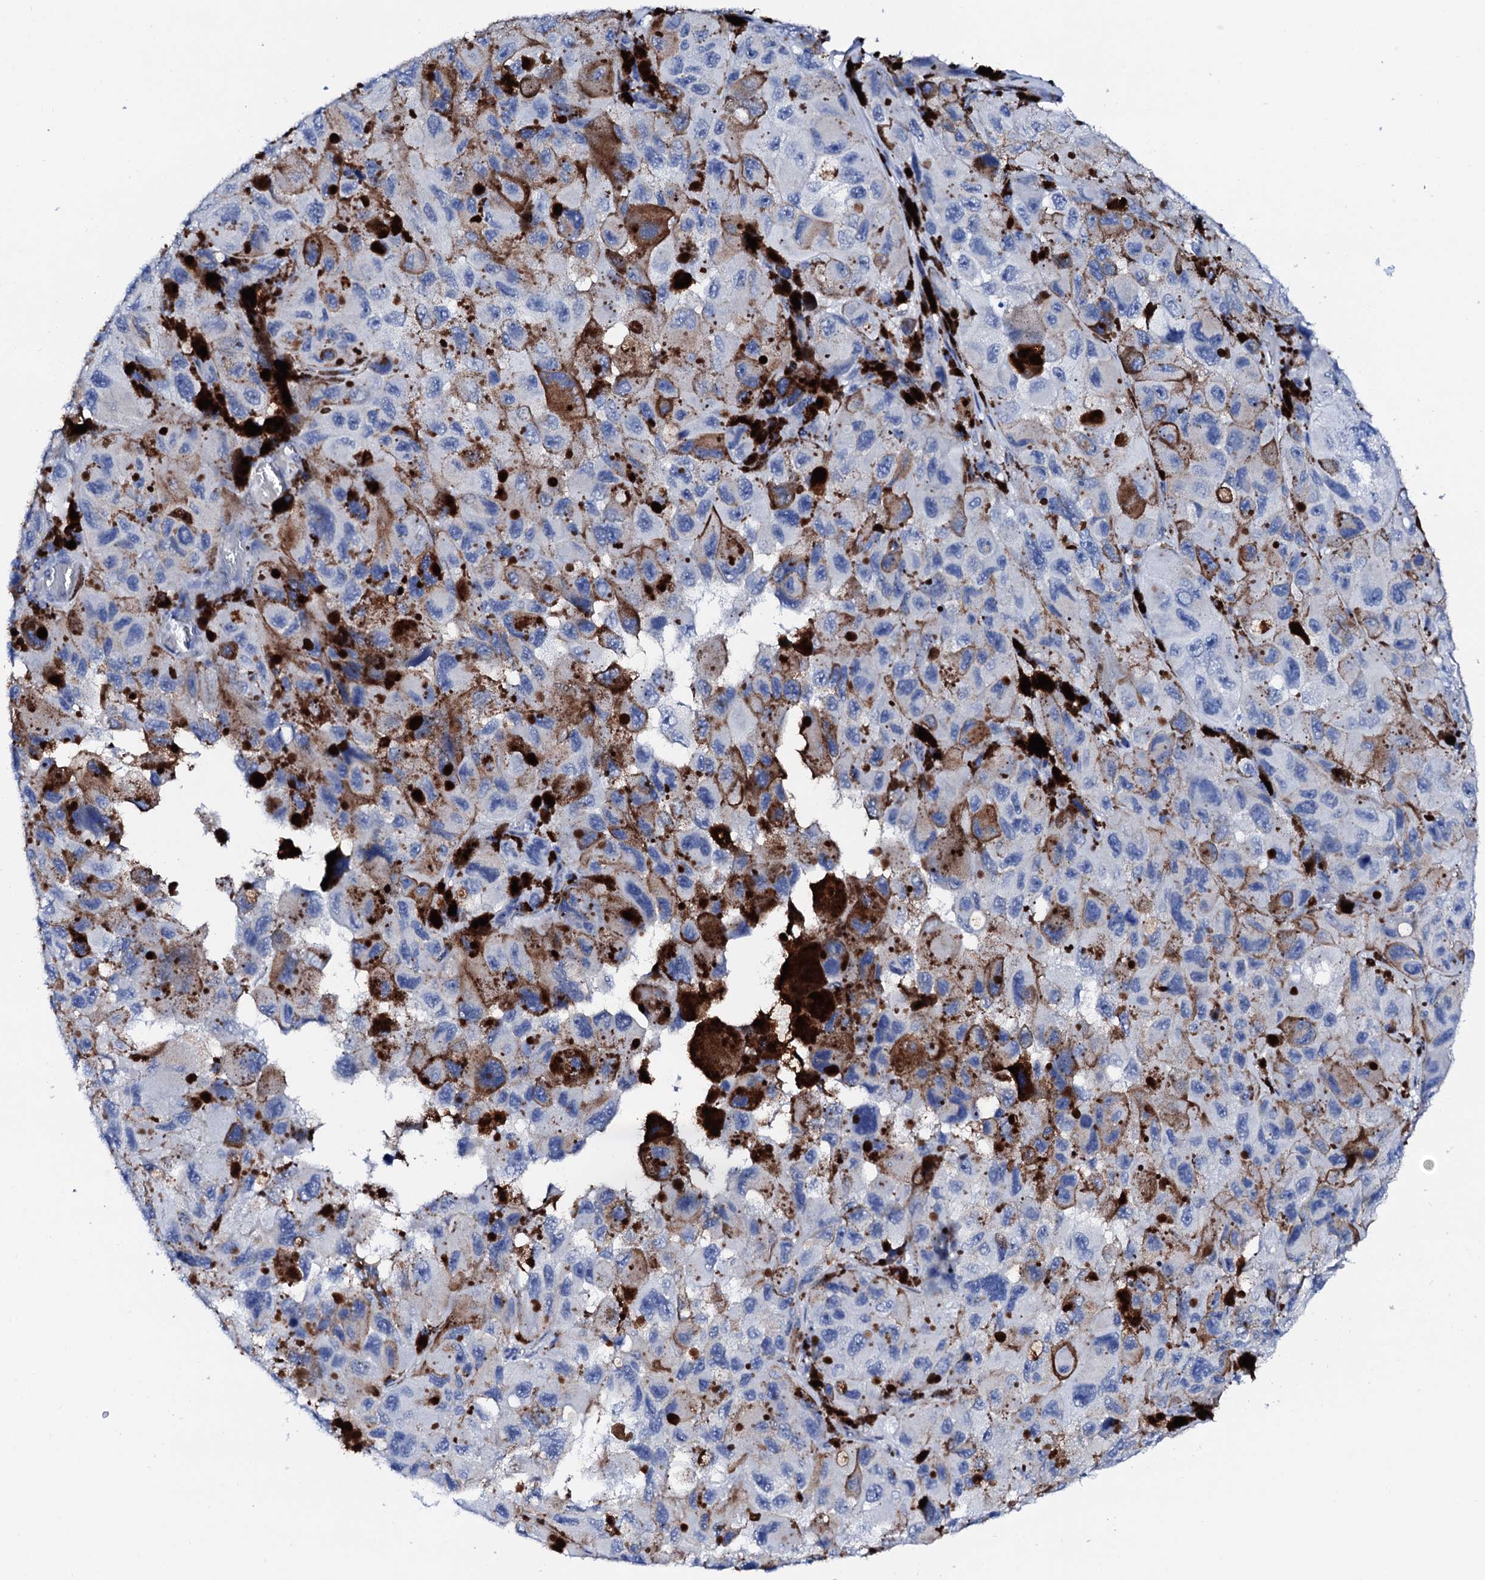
{"staining": {"intensity": "negative", "quantity": "none", "location": "none"}, "tissue": "melanoma", "cell_type": "Tumor cells", "image_type": "cancer", "snomed": [{"axis": "morphology", "description": "Malignant melanoma, NOS"}, {"axis": "topography", "description": "Skin"}], "caption": "Micrograph shows no protein staining in tumor cells of melanoma tissue. Brightfield microscopy of immunohistochemistry (IHC) stained with DAB (3,3'-diaminobenzidine) (brown) and hematoxylin (blue), captured at high magnification.", "gene": "NRIP2", "patient": {"sex": "female", "age": 73}}